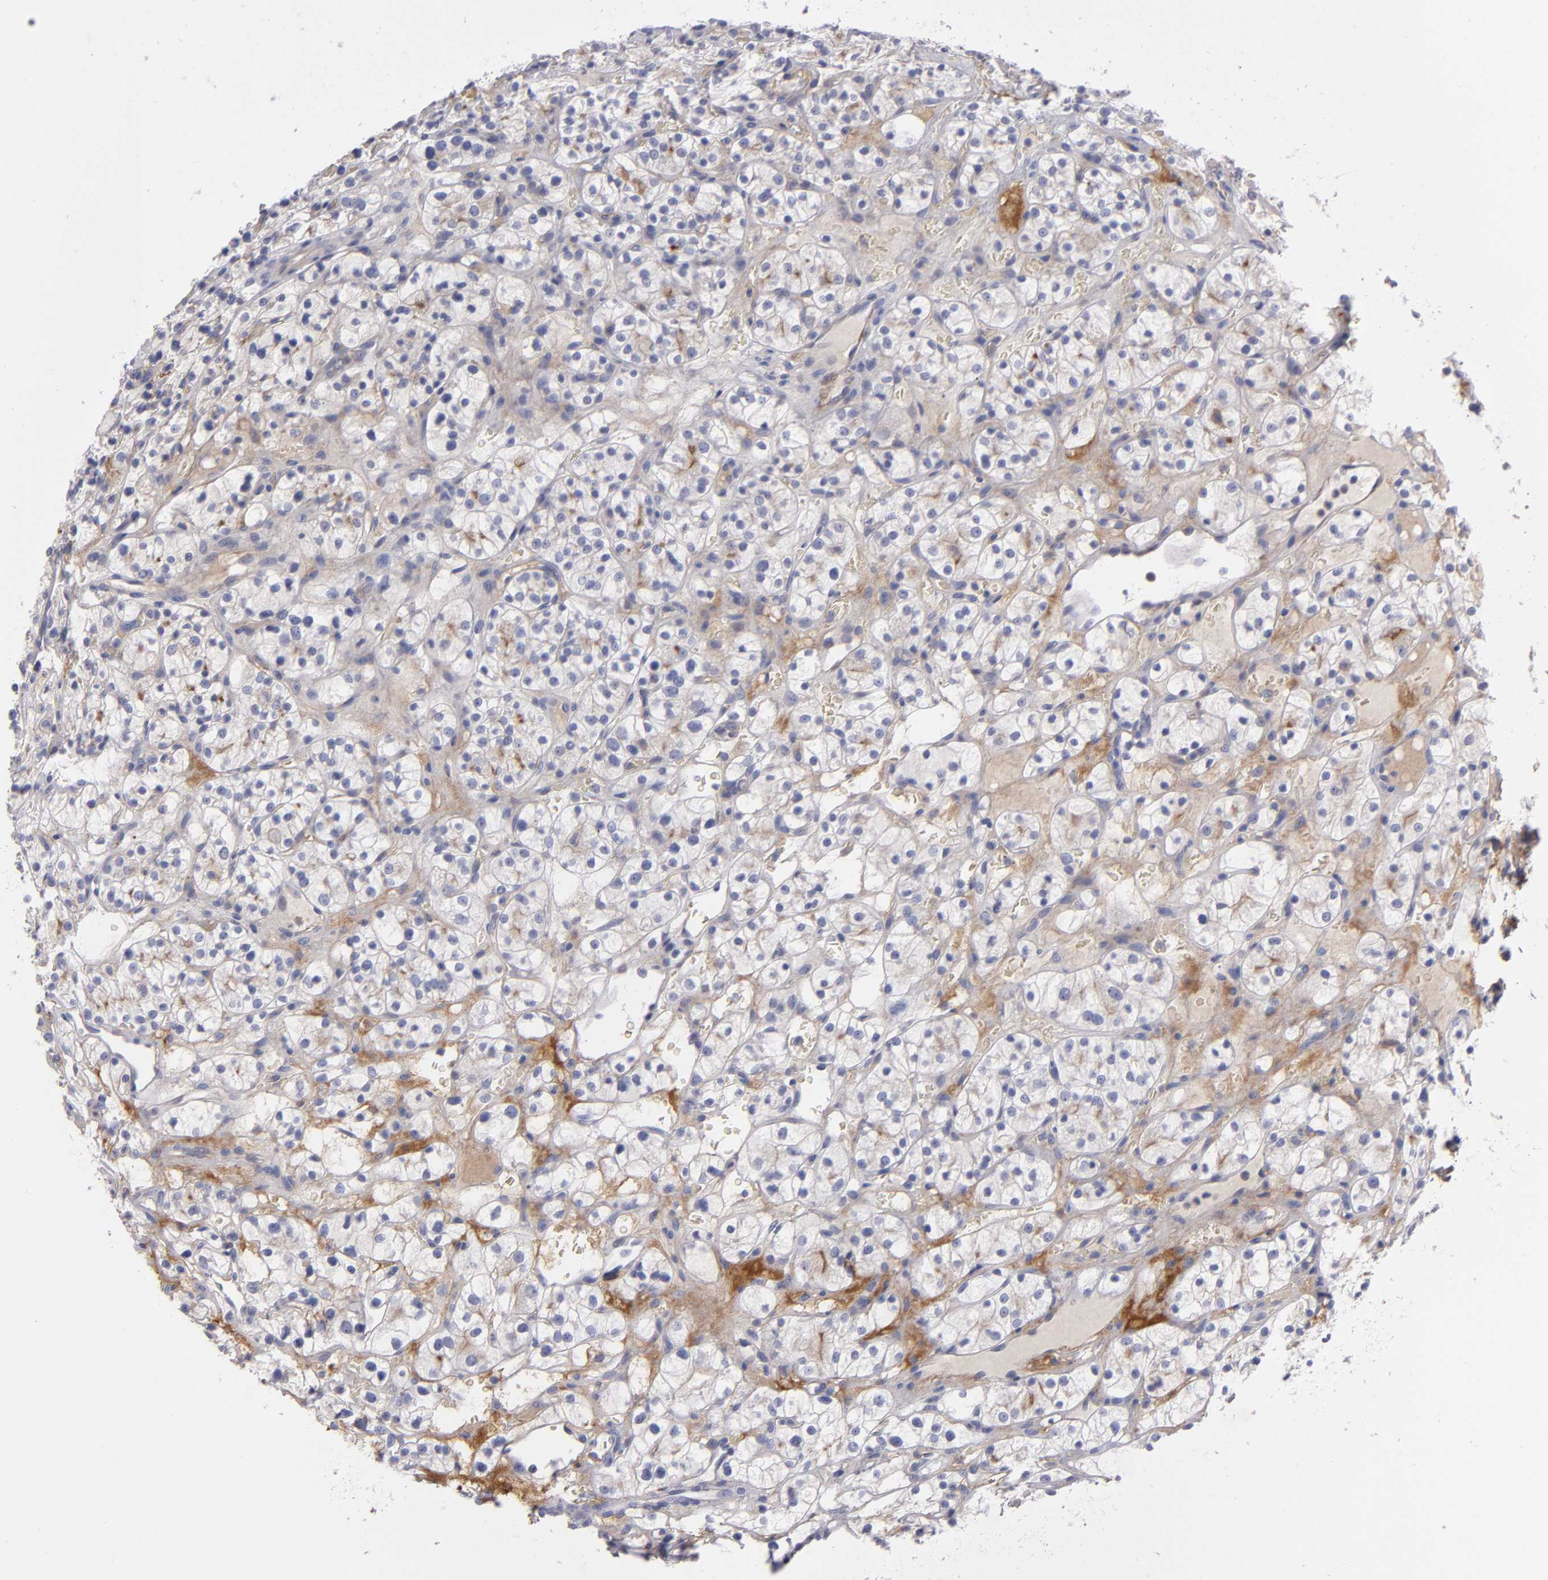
{"staining": {"intensity": "negative", "quantity": "none", "location": "none"}, "tissue": "renal cancer", "cell_type": "Tumor cells", "image_type": "cancer", "snomed": [{"axis": "morphology", "description": "Adenocarcinoma, NOS"}, {"axis": "topography", "description": "Kidney"}], "caption": "Human renal cancer stained for a protein using immunohistochemistry exhibits no expression in tumor cells.", "gene": "FBLN1", "patient": {"sex": "female", "age": 60}}